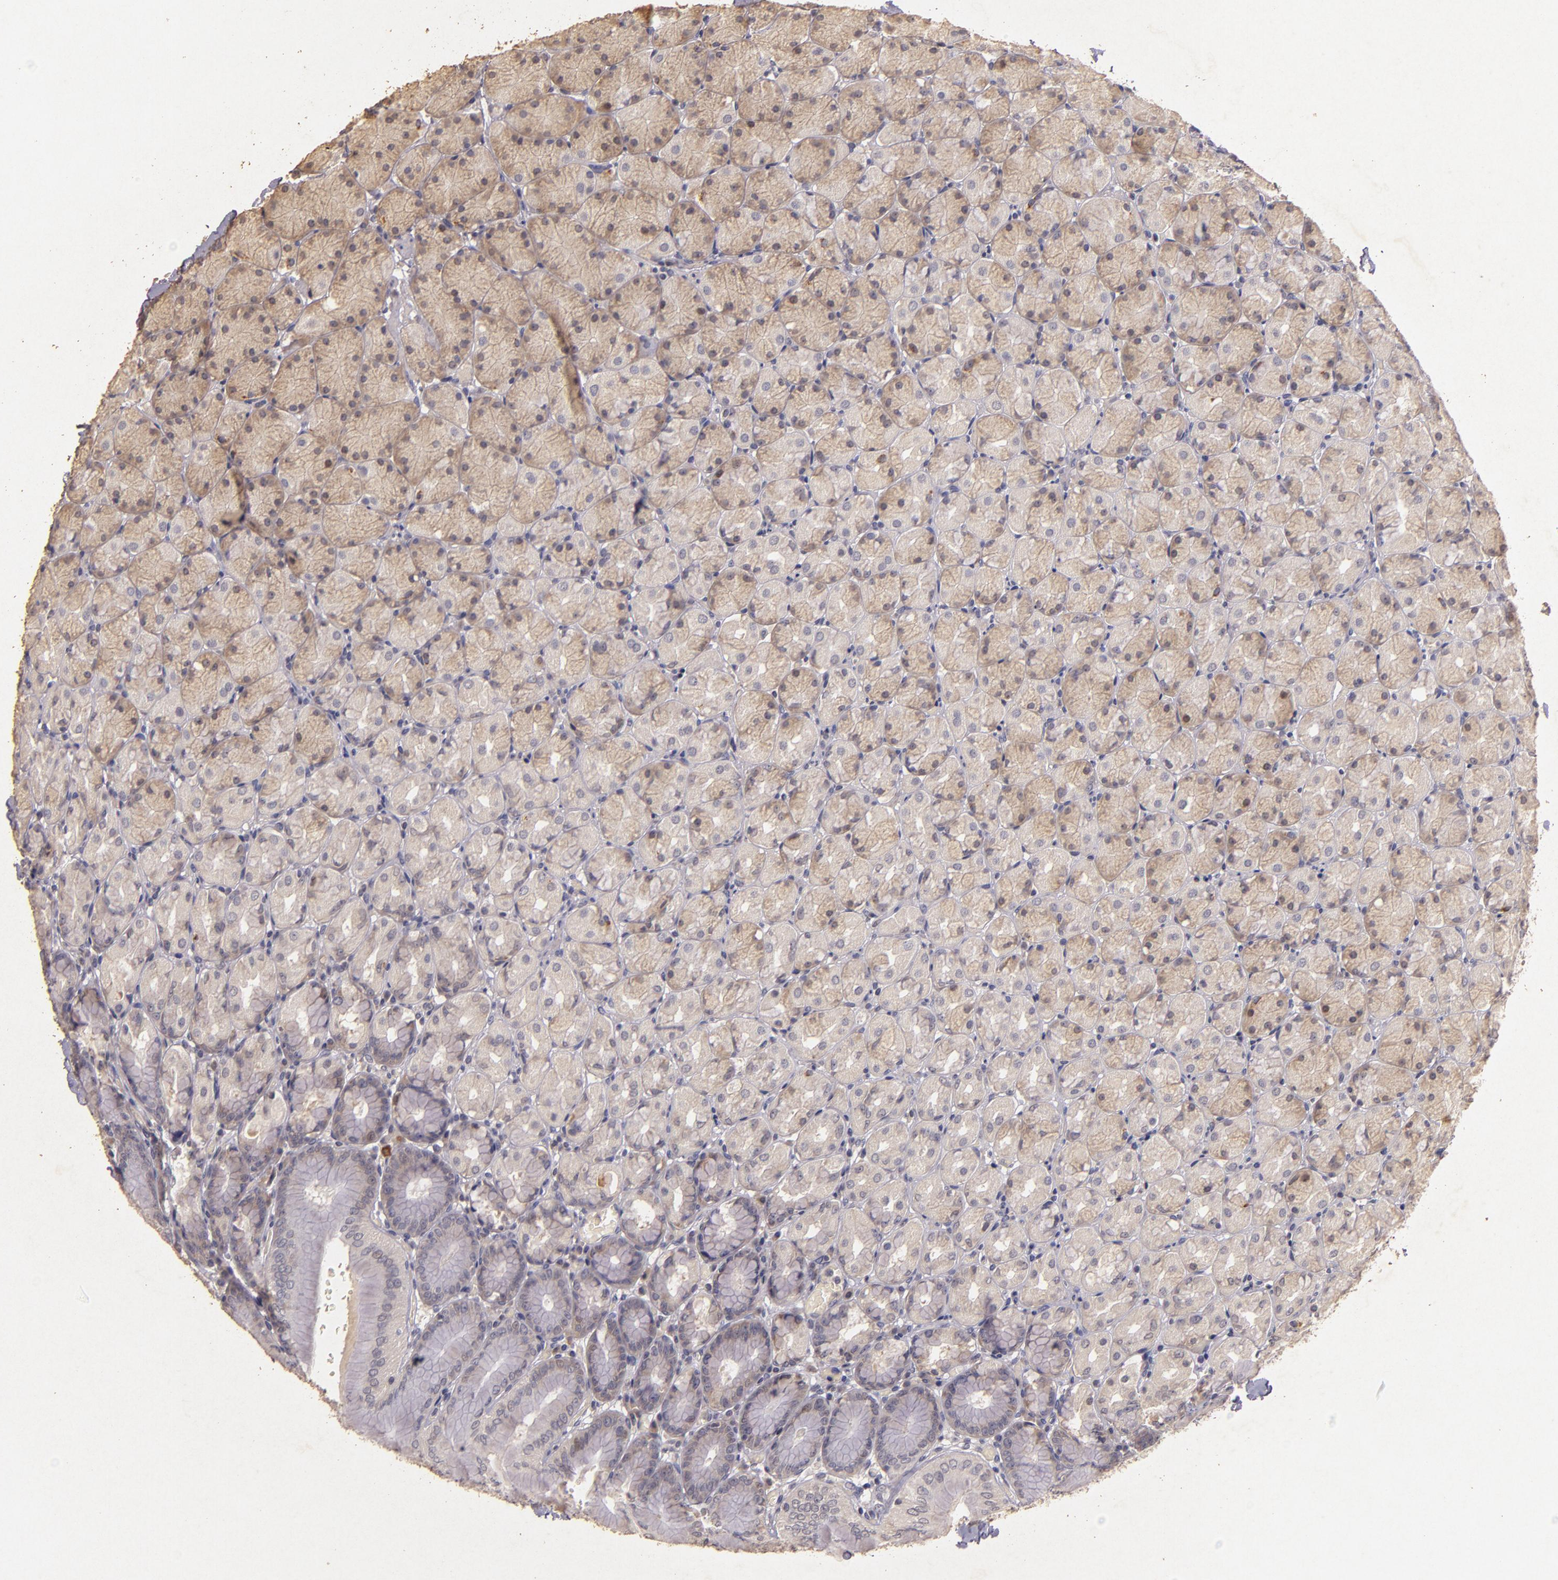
{"staining": {"intensity": "weak", "quantity": "25%-75%", "location": "cytoplasmic/membranous"}, "tissue": "stomach", "cell_type": "Glandular cells", "image_type": "normal", "snomed": [{"axis": "morphology", "description": "Normal tissue, NOS"}, {"axis": "topography", "description": "Stomach, upper"}, {"axis": "topography", "description": "Stomach"}], "caption": "An immunohistochemistry (IHC) micrograph of normal tissue is shown. Protein staining in brown highlights weak cytoplasmic/membranous positivity in stomach within glandular cells.", "gene": "BCL2L13", "patient": {"sex": "male", "age": 76}}